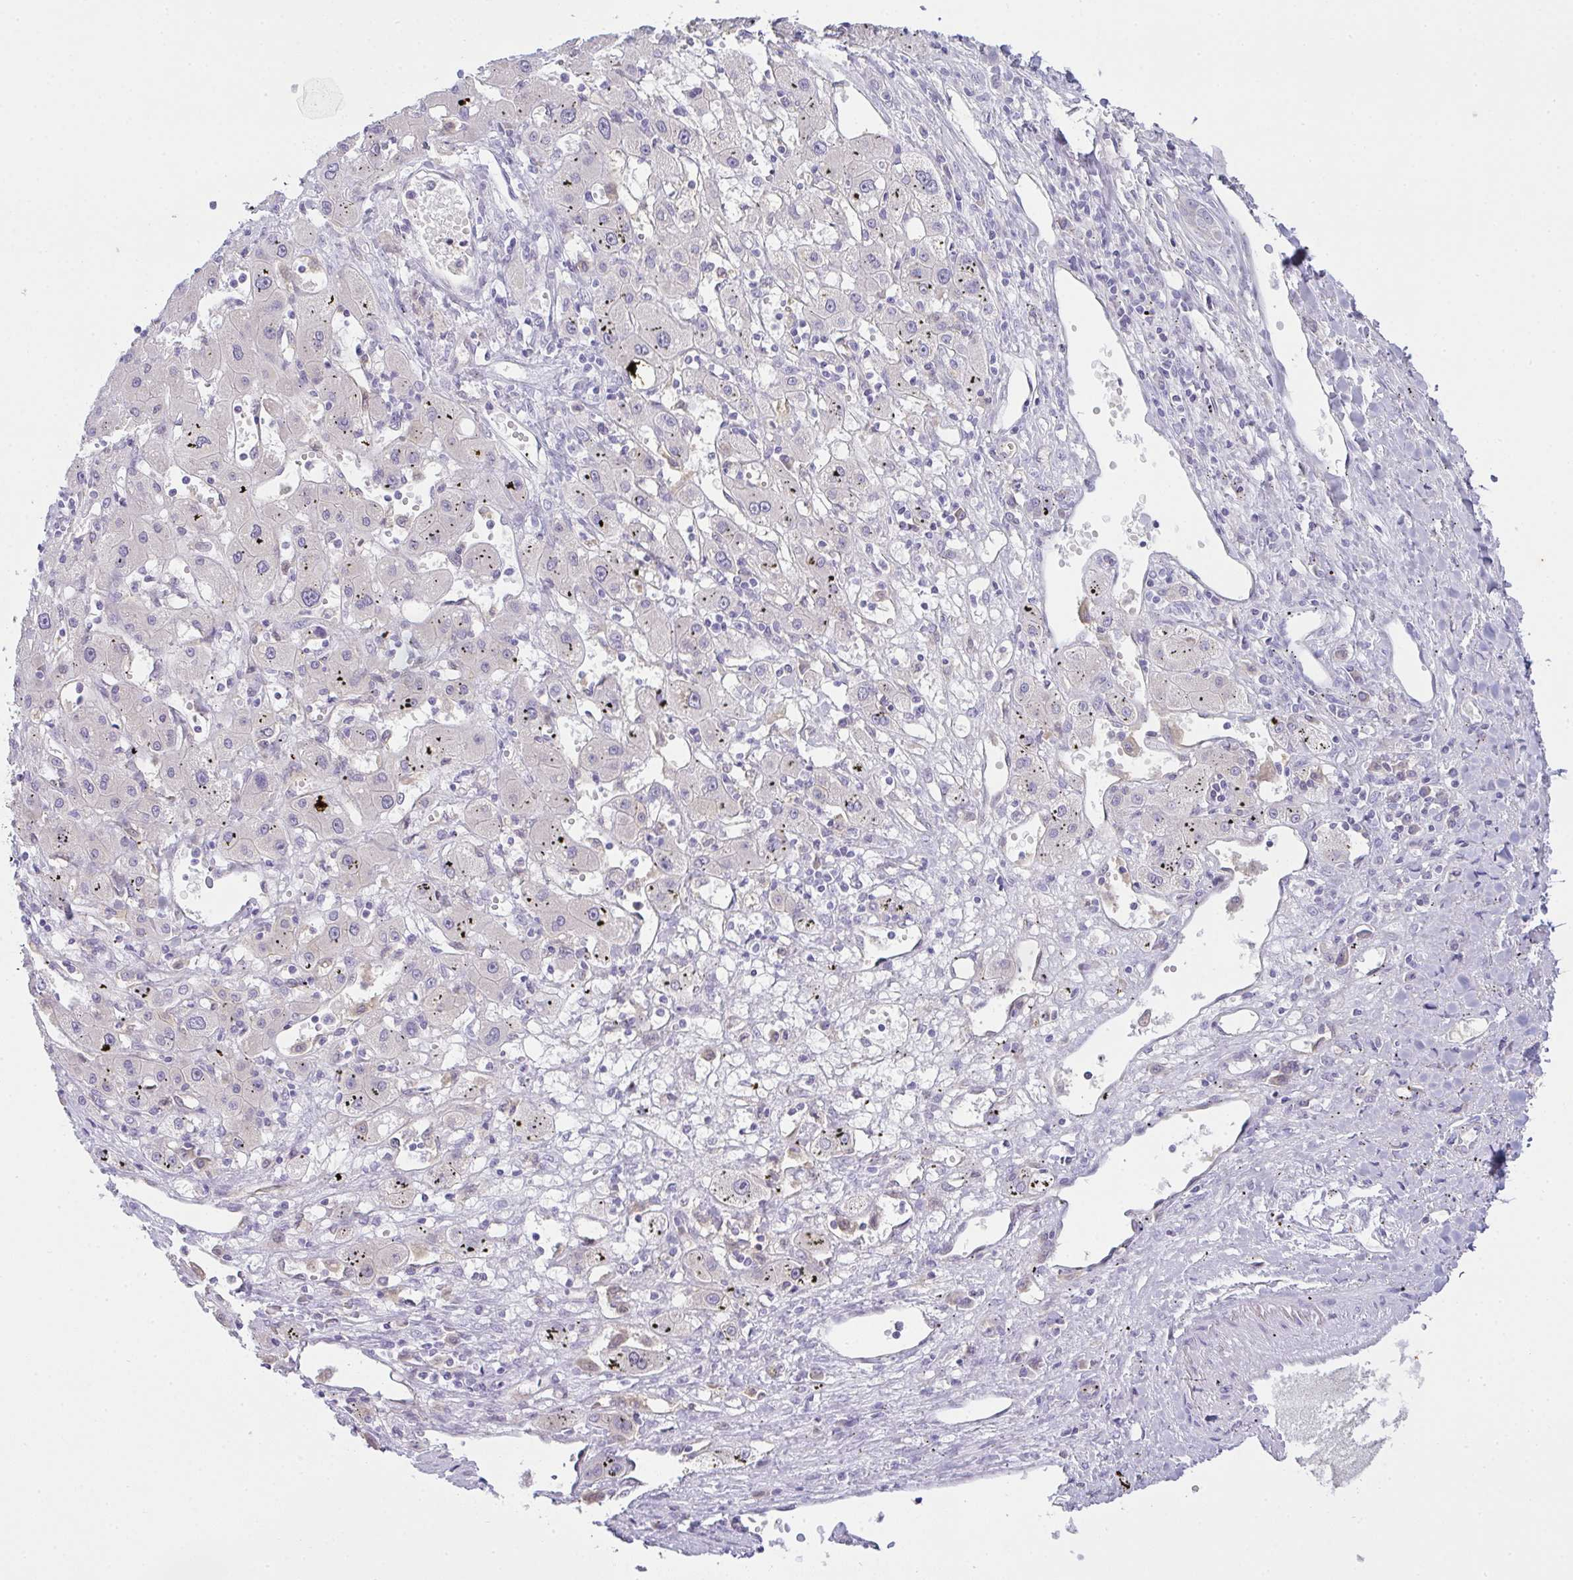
{"staining": {"intensity": "negative", "quantity": "none", "location": "none"}, "tissue": "liver cancer", "cell_type": "Tumor cells", "image_type": "cancer", "snomed": [{"axis": "morphology", "description": "Carcinoma, Hepatocellular, NOS"}, {"axis": "topography", "description": "Liver"}], "caption": "IHC of liver cancer reveals no positivity in tumor cells. (Brightfield microscopy of DAB (3,3'-diaminobenzidine) immunohistochemistry (IHC) at high magnification).", "gene": "COX7B", "patient": {"sex": "male", "age": 72}}